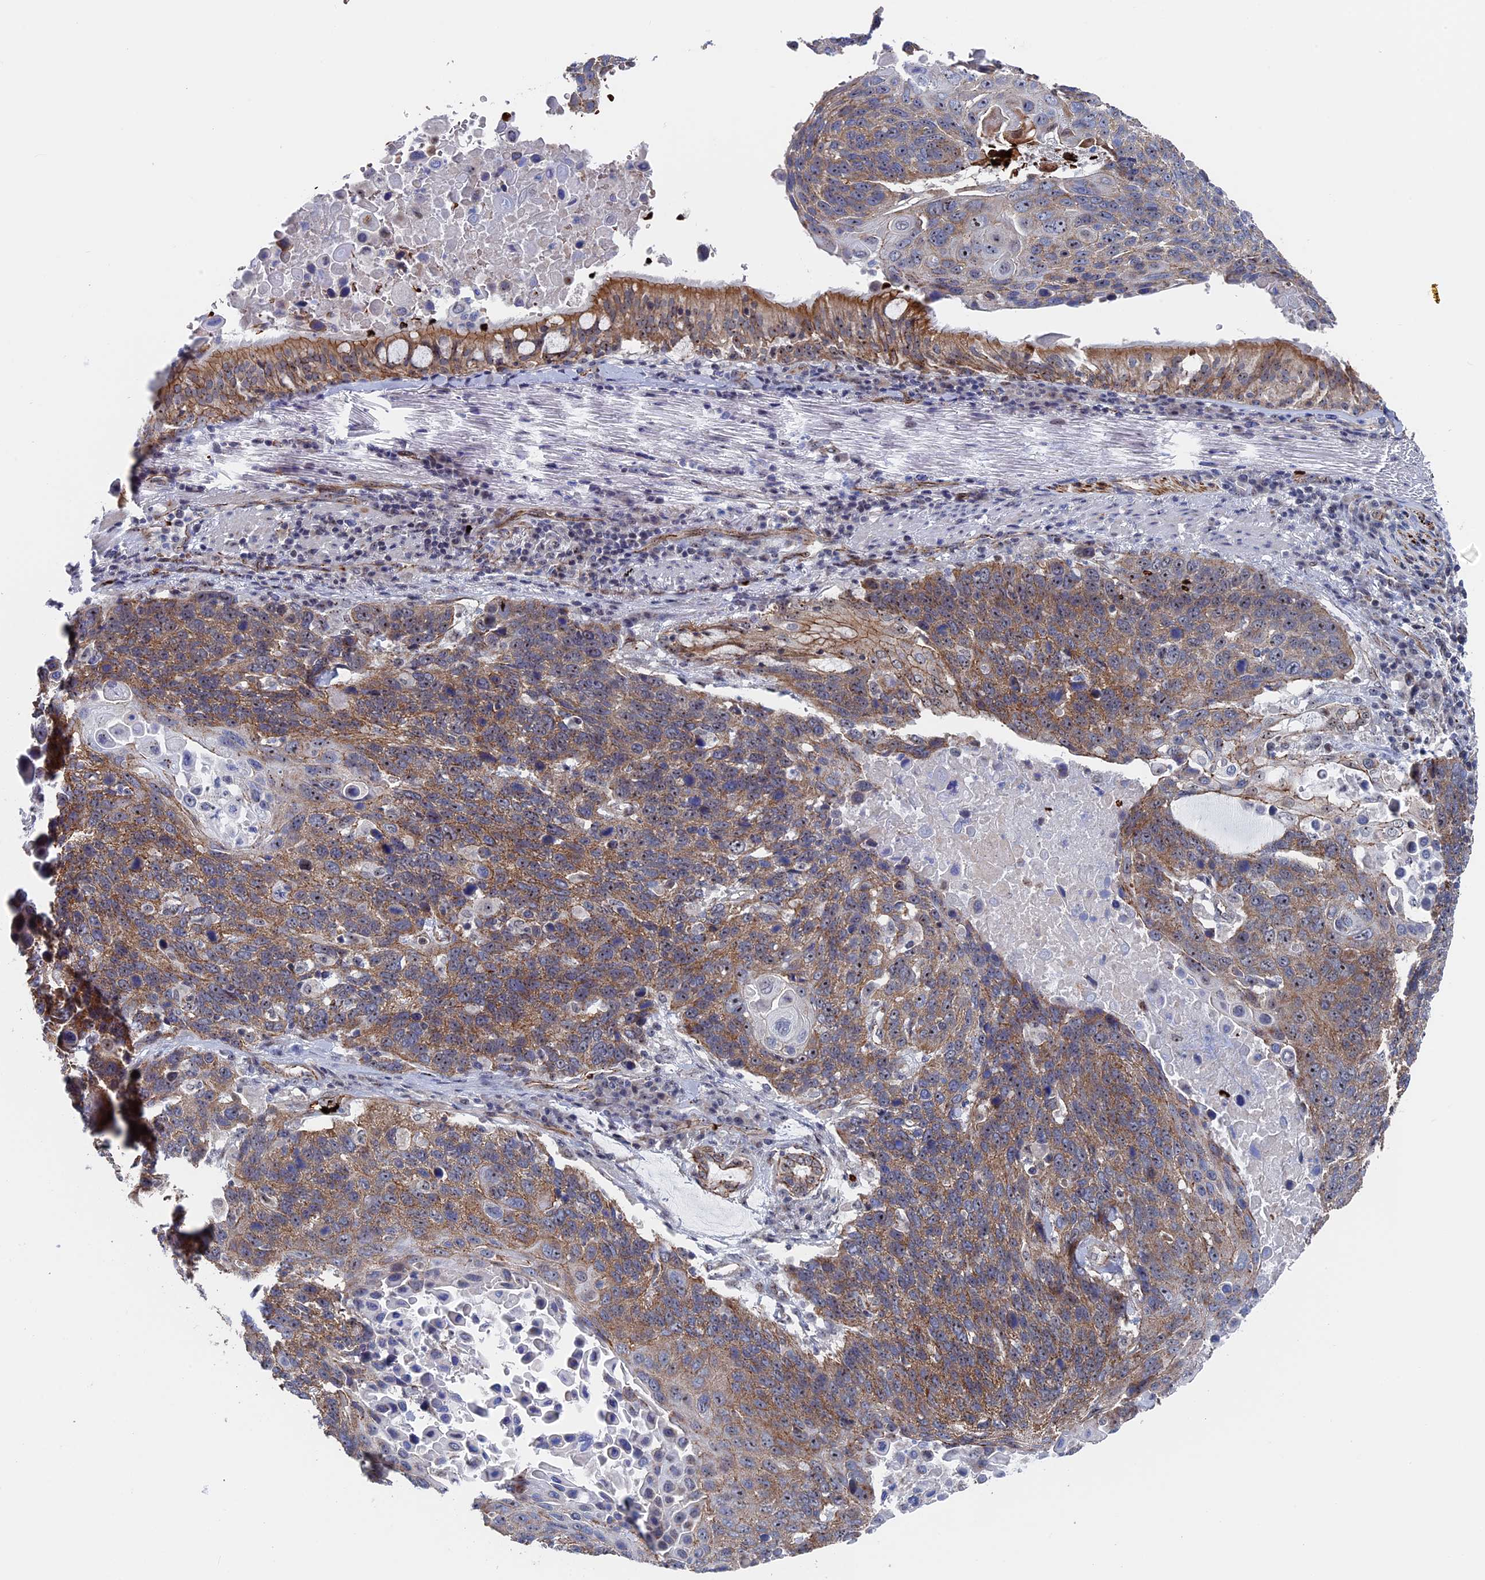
{"staining": {"intensity": "moderate", "quantity": ">75%", "location": "cytoplasmic/membranous"}, "tissue": "lung cancer", "cell_type": "Tumor cells", "image_type": "cancer", "snomed": [{"axis": "morphology", "description": "Squamous cell carcinoma, NOS"}, {"axis": "topography", "description": "Lung"}], "caption": "An IHC micrograph of neoplastic tissue is shown. Protein staining in brown highlights moderate cytoplasmic/membranous positivity in lung cancer within tumor cells.", "gene": "EXOSC9", "patient": {"sex": "male", "age": 66}}